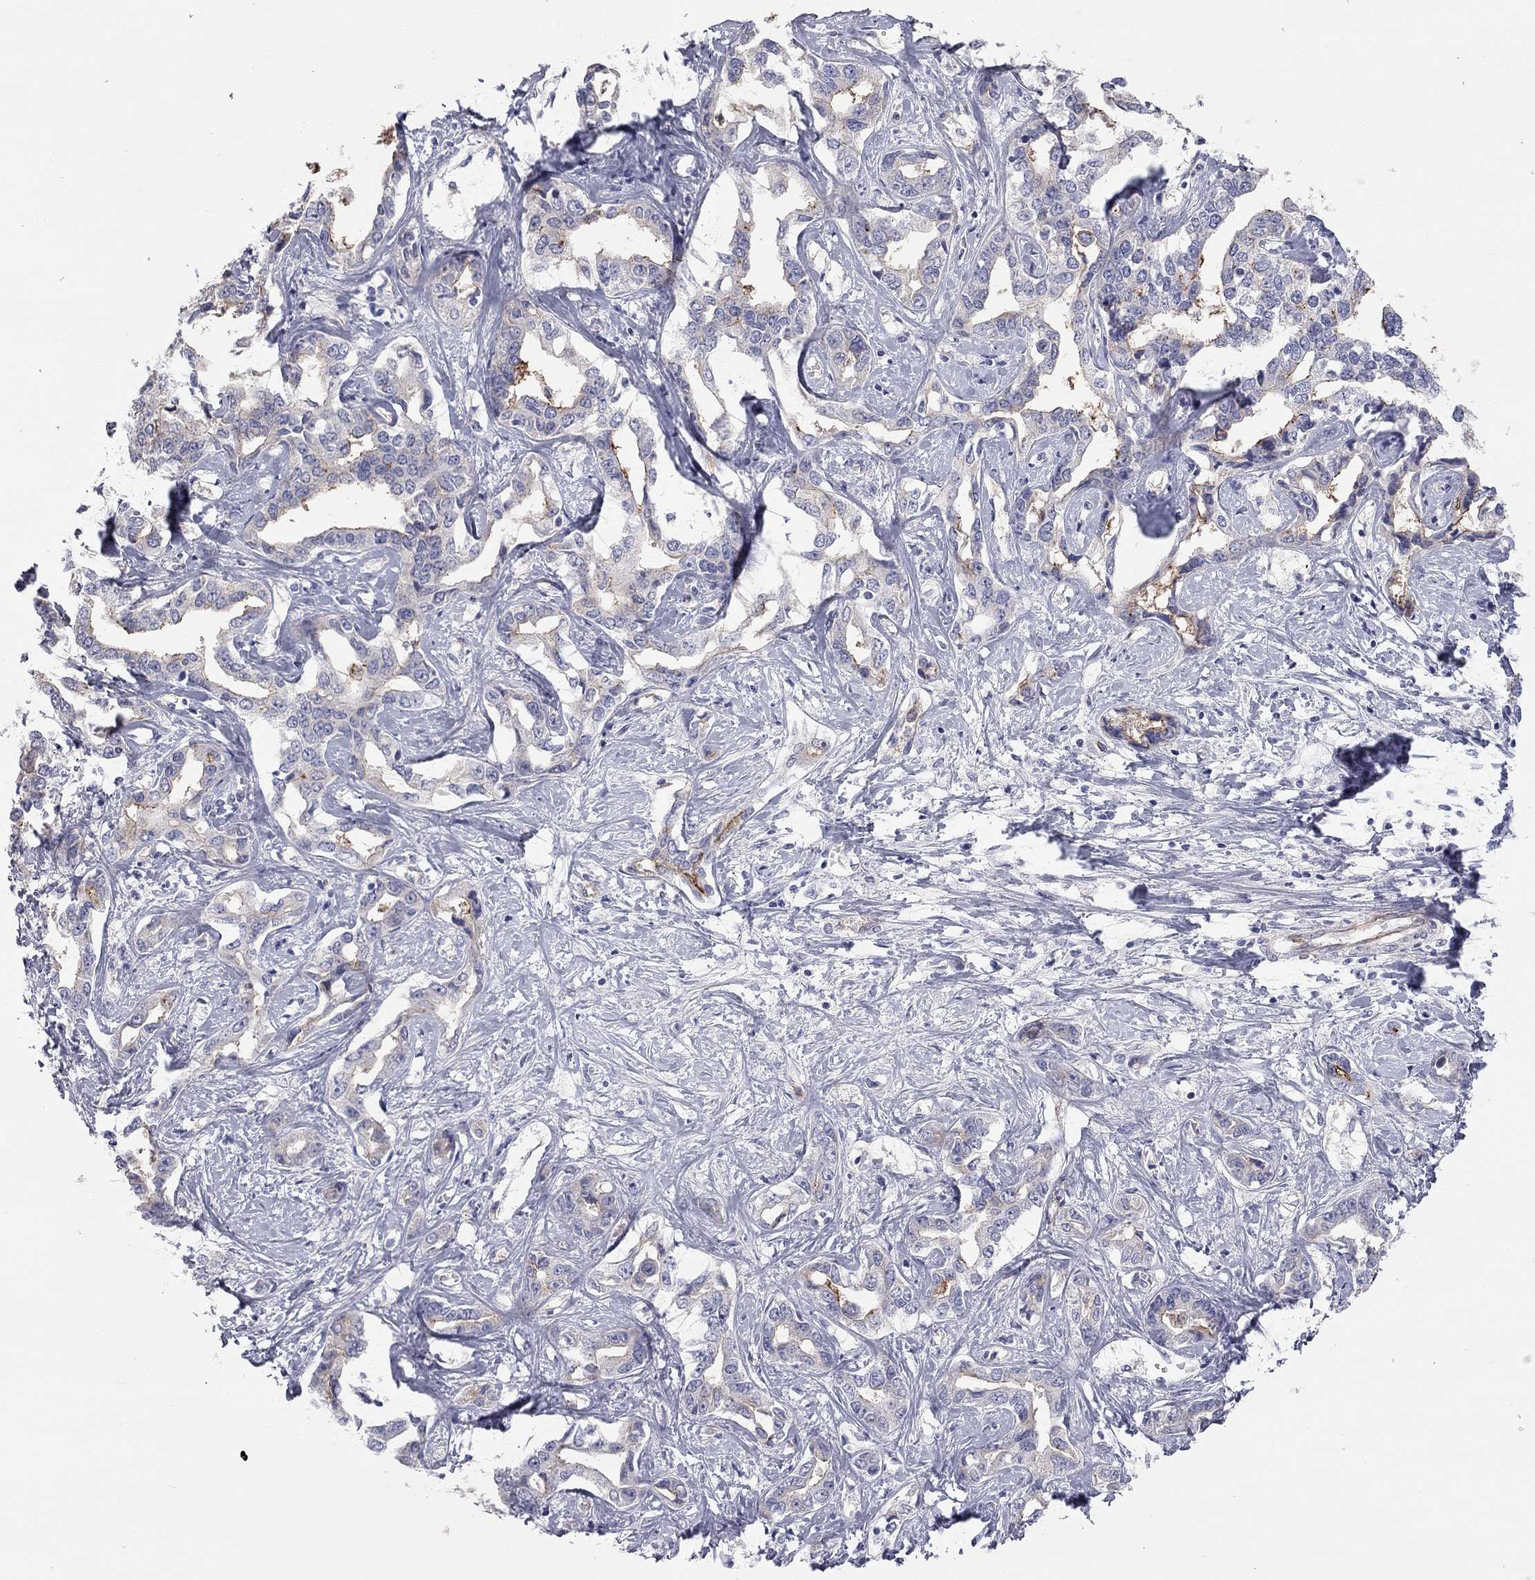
{"staining": {"intensity": "moderate", "quantity": "25%-75%", "location": "cytoplasmic/membranous"}, "tissue": "liver cancer", "cell_type": "Tumor cells", "image_type": "cancer", "snomed": [{"axis": "morphology", "description": "Cholangiocarcinoma"}, {"axis": "topography", "description": "Liver"}], "caption": "Immunohistochemistry micrograph of liver cancer (cholangiocarcinoma) stained for a protein (brown), which reveals medium levels of moderate cytoplasmic/membranous expression in approximately 25%-75% of tumor cells.", "gene": "GPRC5B", "patient": {"sex": "male", "age": 59}}